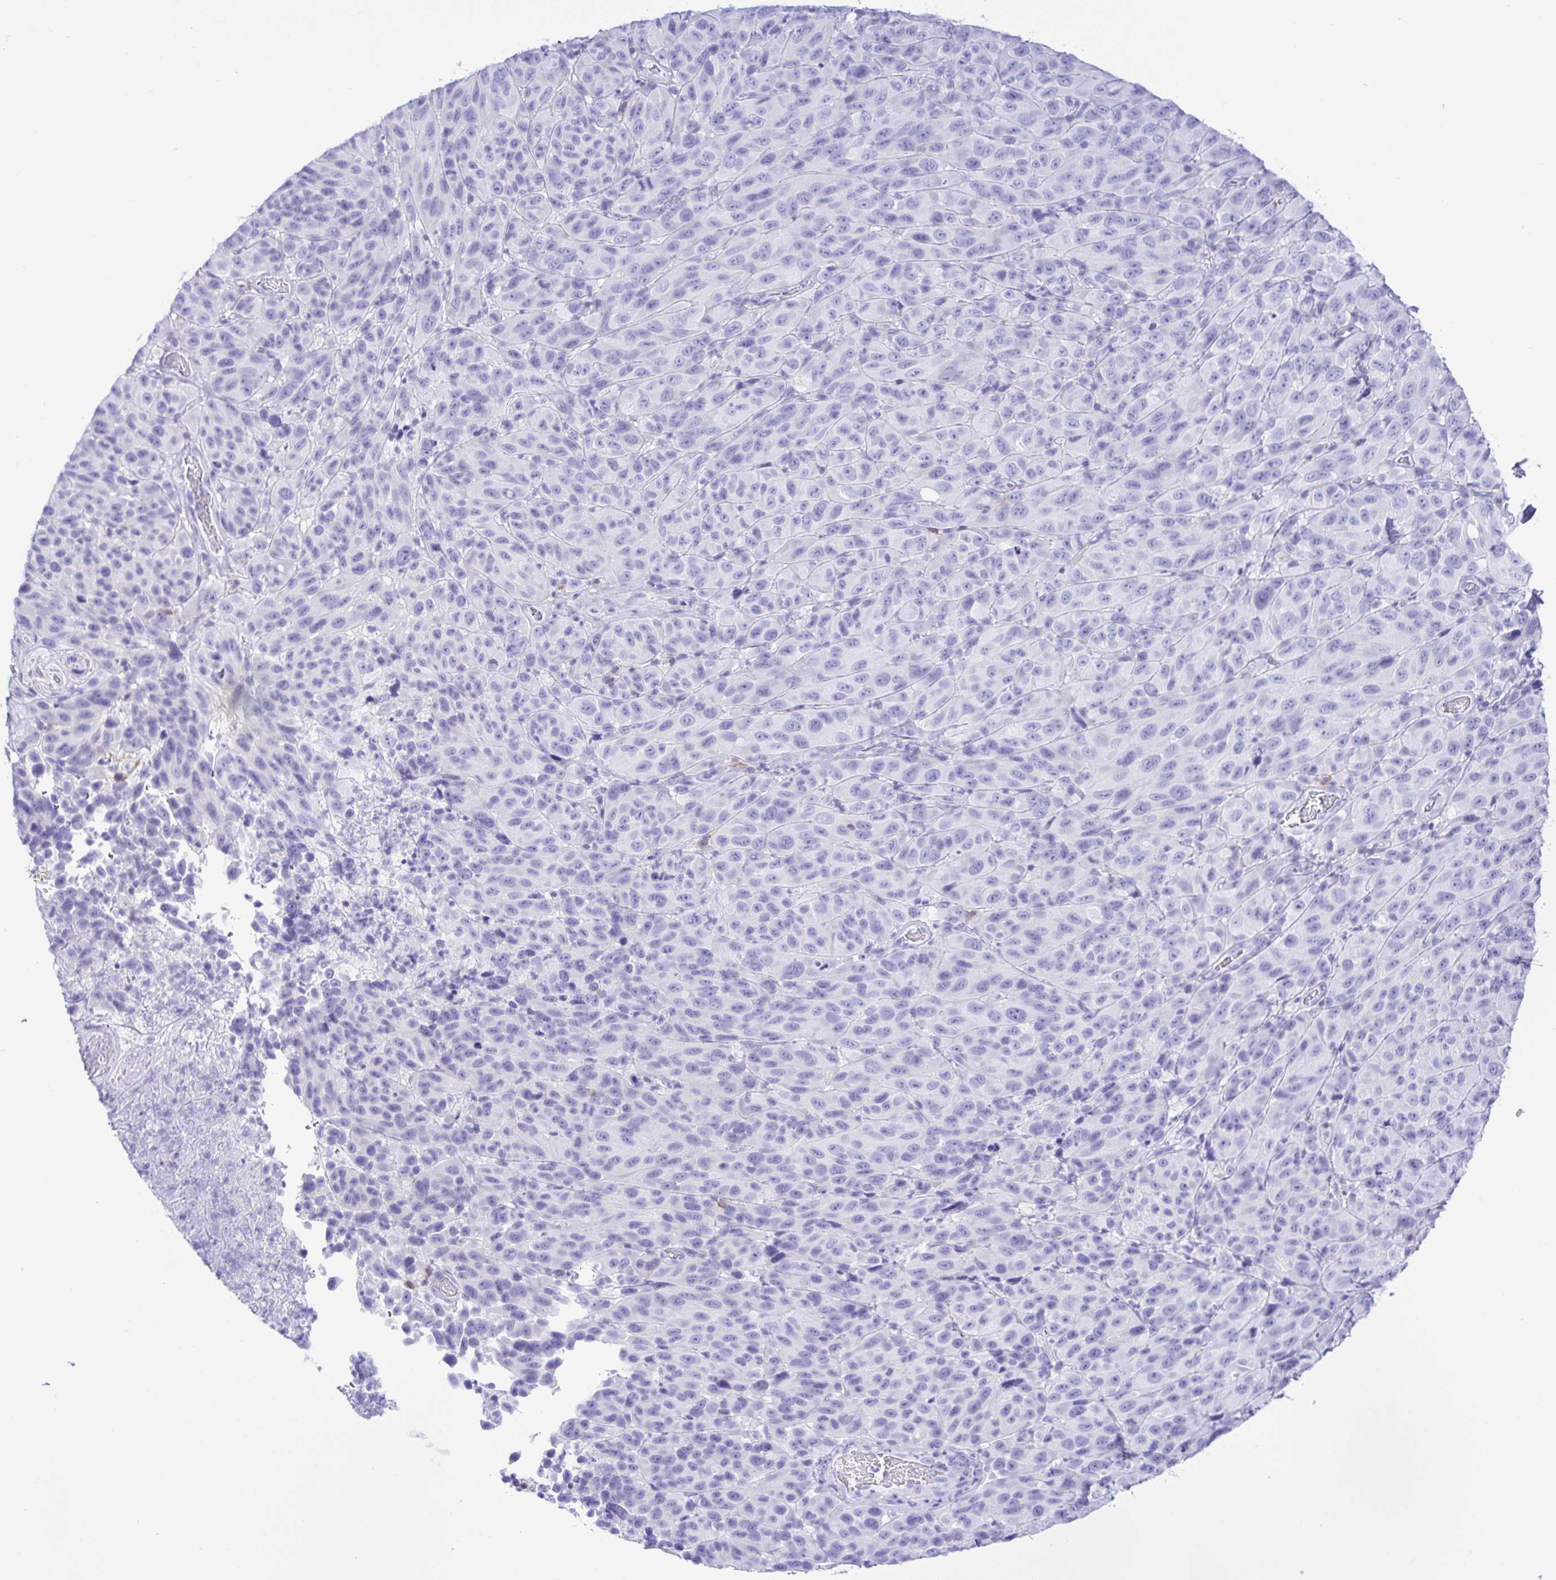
{"staining": {"intensity": "negative", "quantity": "none", "location": "none"}, "tissue": "melanoma", "cell_type": "Tumor cells", "image_type": "cancer", "snomed": [{"axis": "morphology", "description": "Malignant melanoma, NOS"}, {"axis": "topography", "description": "Skin"}], "caption": "Malignant melanoma stained for a protein using immunohistochemistry (IHC) shows no positivity tumor cells.", "gene": "CD5", "patient": {"sex": "male", "age": 85}}